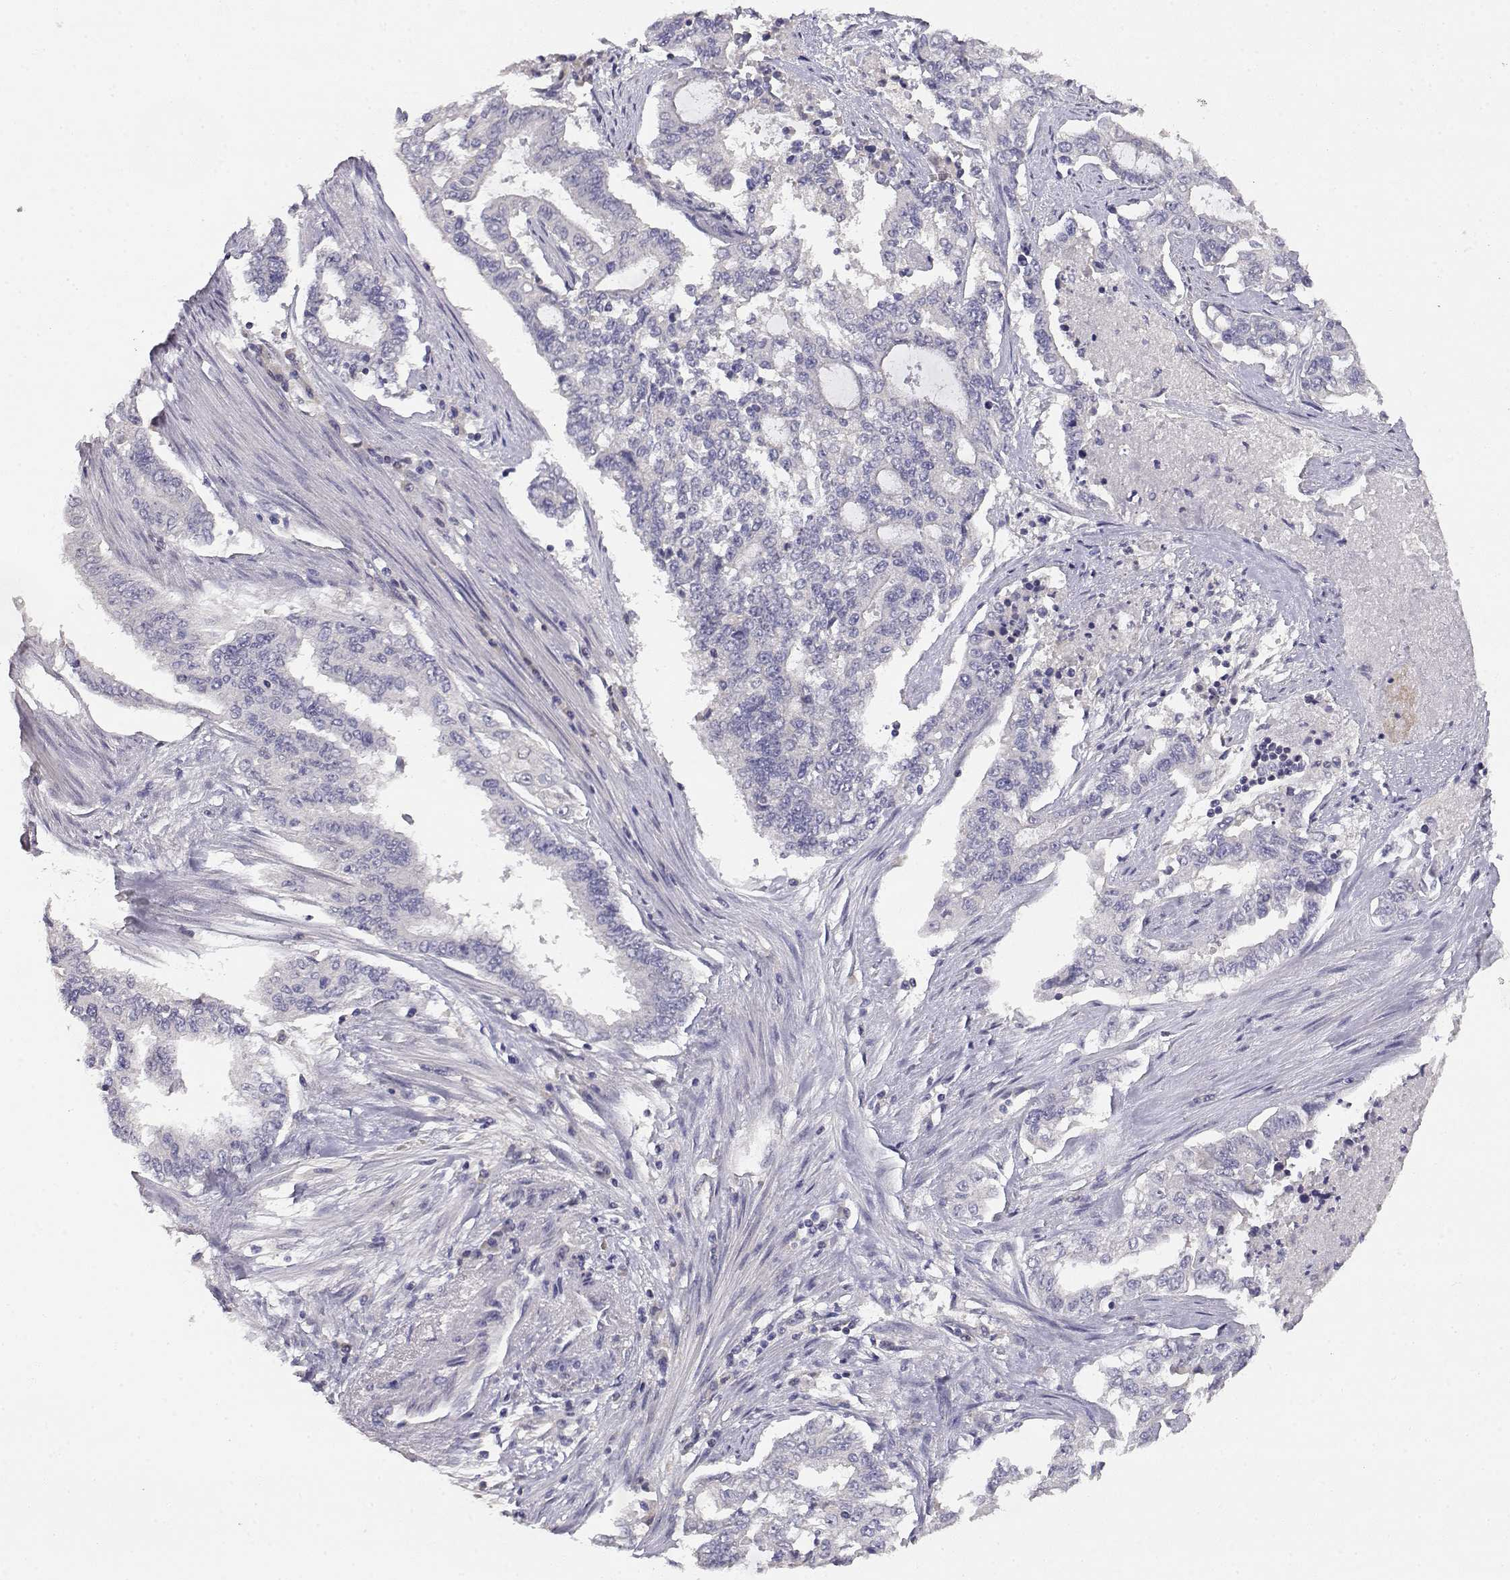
{"staining": {"intensity": "negative", "quantity": "none", "location": "none"}, "tissue": "endometrial cancer", "cell_type": "Tumor cells", "image_type": "cancer", "snomed": [{"axis": "morphology", "description": "Adenocarcinoma, NOS"}, {"axis": "topography", "description": "Uterus"}], "caption": "Immunohistochemistry photomicrograph of adenocarcinoma (endometrial) stained for a protein (brown), which reveals no positivity in tumor cells. Nuclei are stained in blue.", "gene": "ADA", "patient": {"sex": "female", "age": 59}}